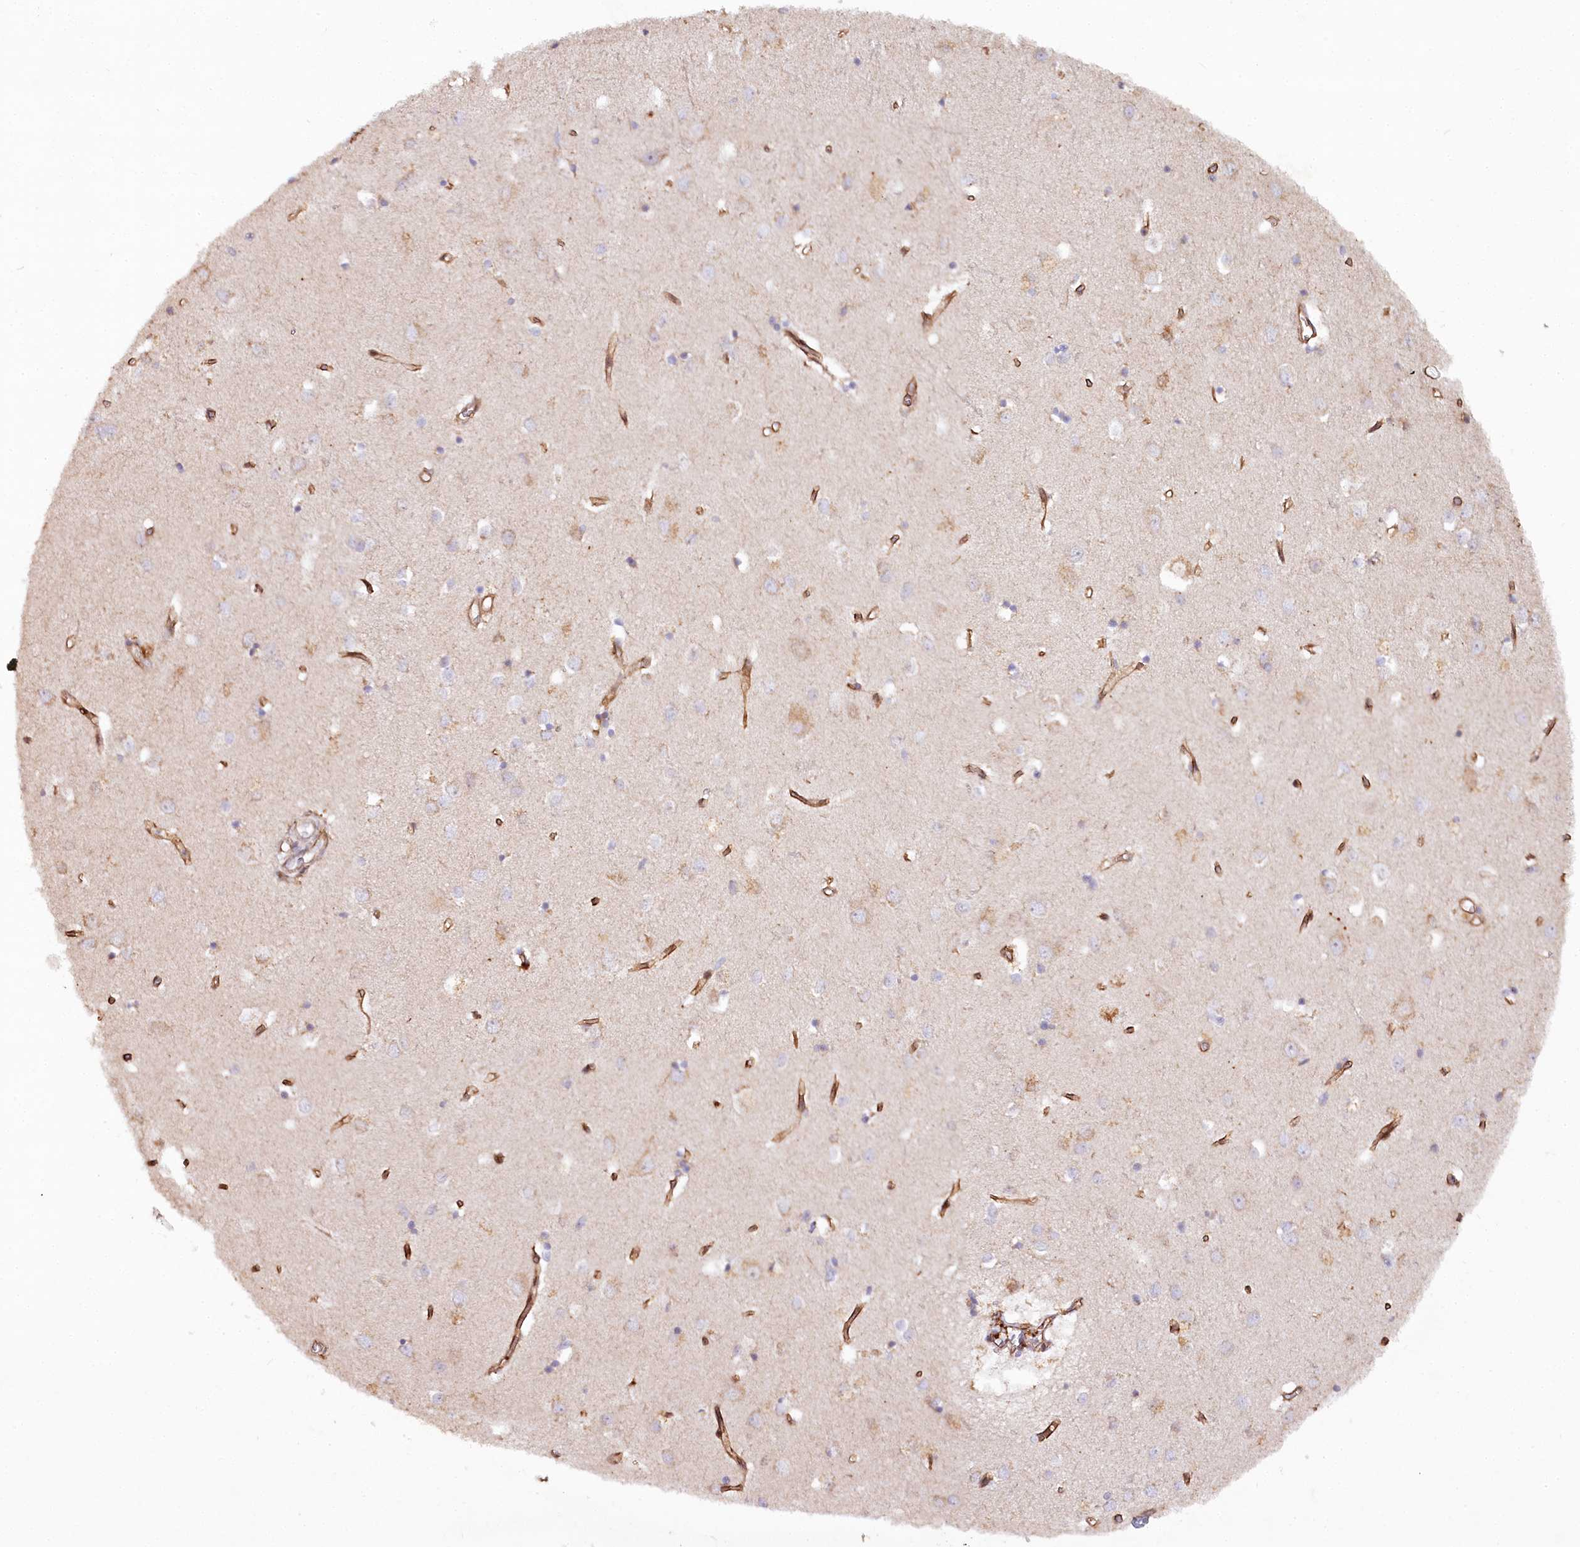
{"staining": {"intensity": "moderate", "quantity": ">75%", "location": "cytoplasmic/membranous,nuclear"}, "tissue": "cerebral cortex", "cell_type": "Endothelial cells", "image_type": "normal", "snomed": [{"axis": "morphology", "description": "Normal tissue, NOS"}, {"axis": "topography", "description": "Cerebral cortex"}], "caption": "A medium amount of moderate cytoplasmic/membranous,nuclear expression is seen in about >75% of endothelial cells in normal cerebral cortex.", "gene": "COPG1", "patient": {"sex": "female", "age": 64}}